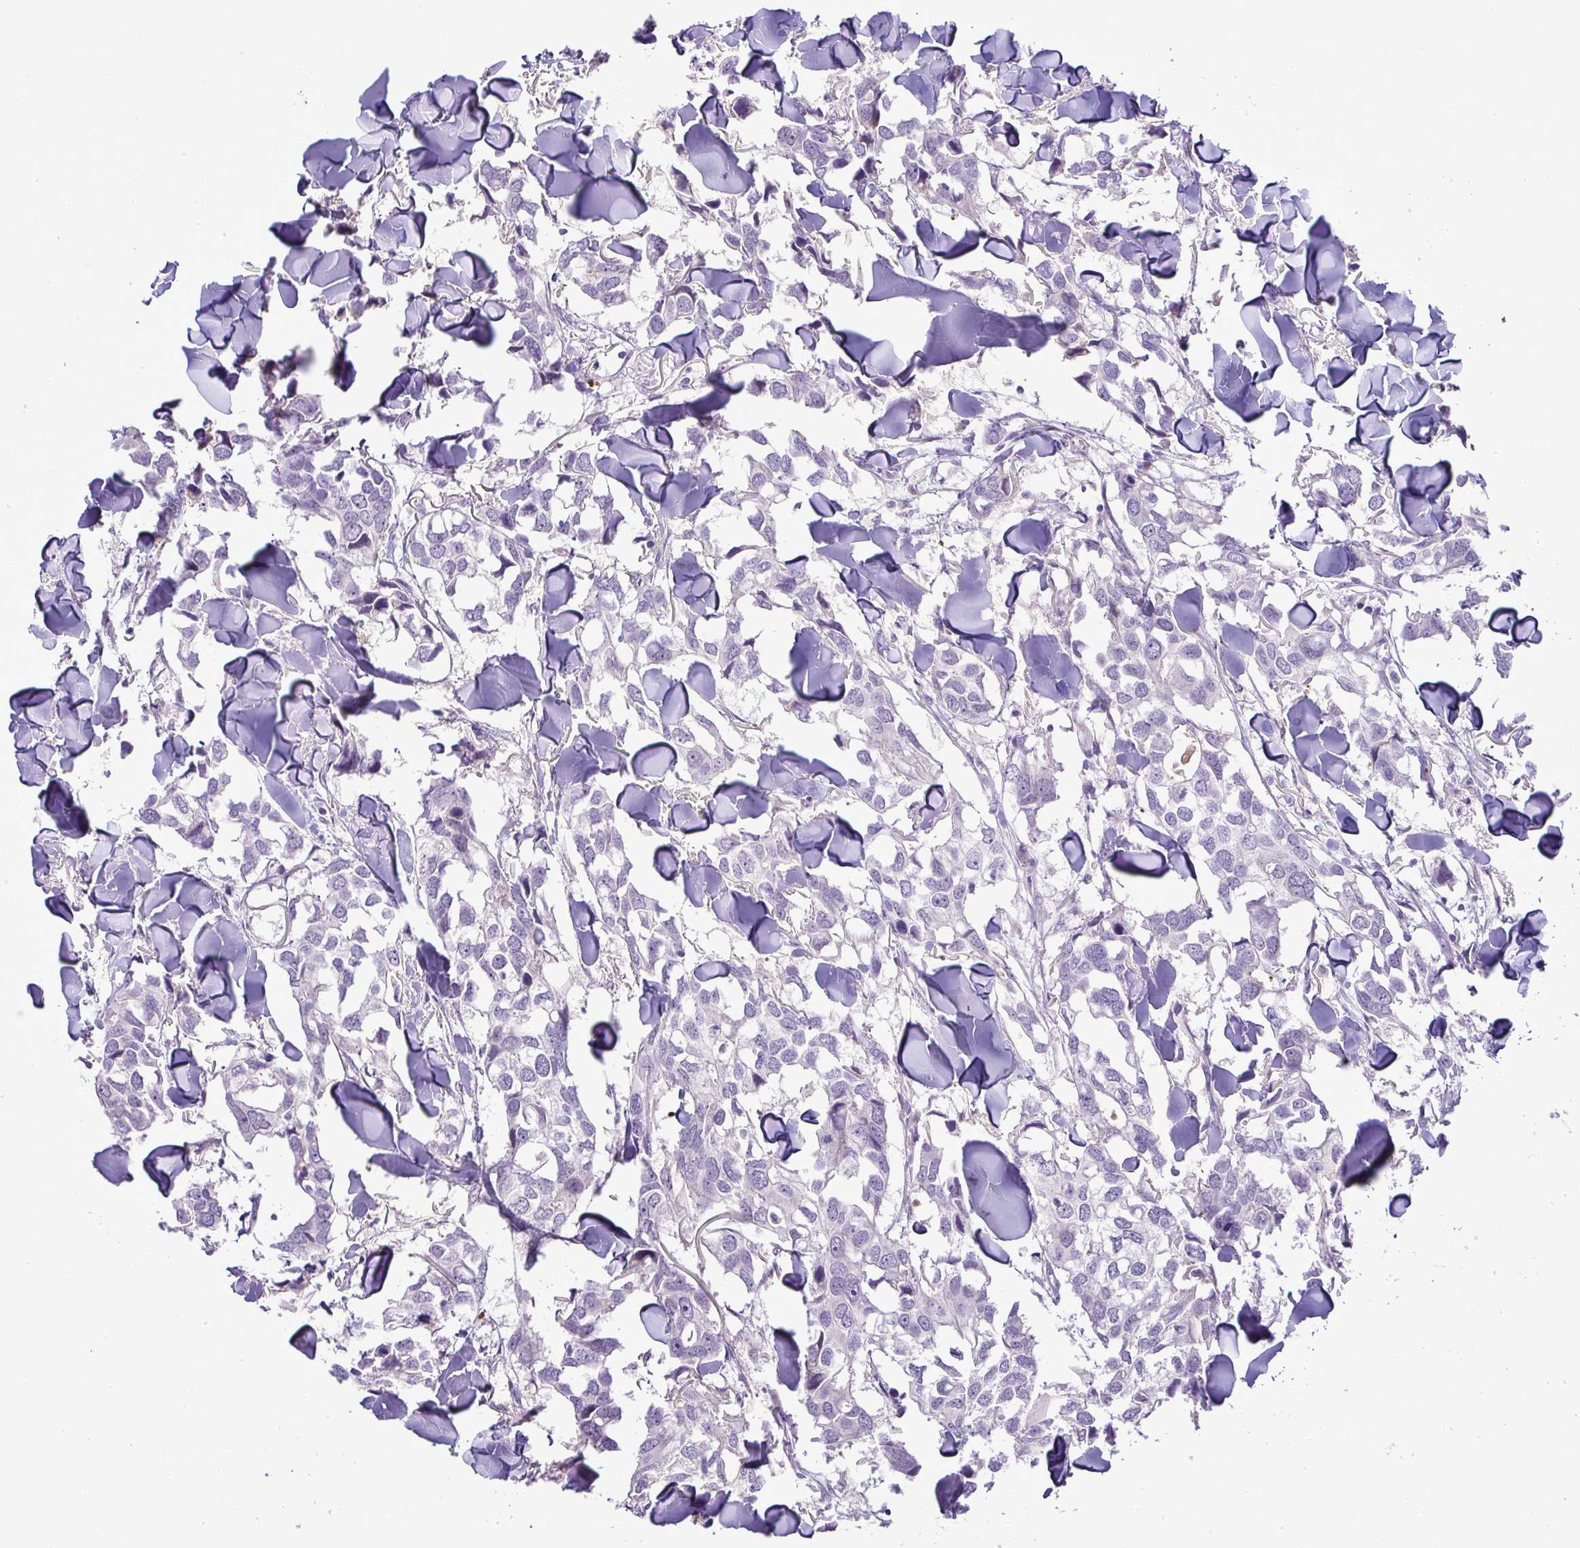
{"staining": {"intensity": "negative", "quantity": "none", "location": "none"}, "tissue": "breast cancer", "cell_type": "Tumor cells", "image_type": "cancer", "snomed": [{"axis": "morphology", "description": "Duct carcinoma"}, {"axis": "topography", "description": "Breast"}], "caption": "The photomicrograph exhibits no significant positivity in tumor cells of breast cancer (invasive ductal carcinoma).", "gene": "SYNPO2L", "patient": {"sex": "female", "age": 83}}